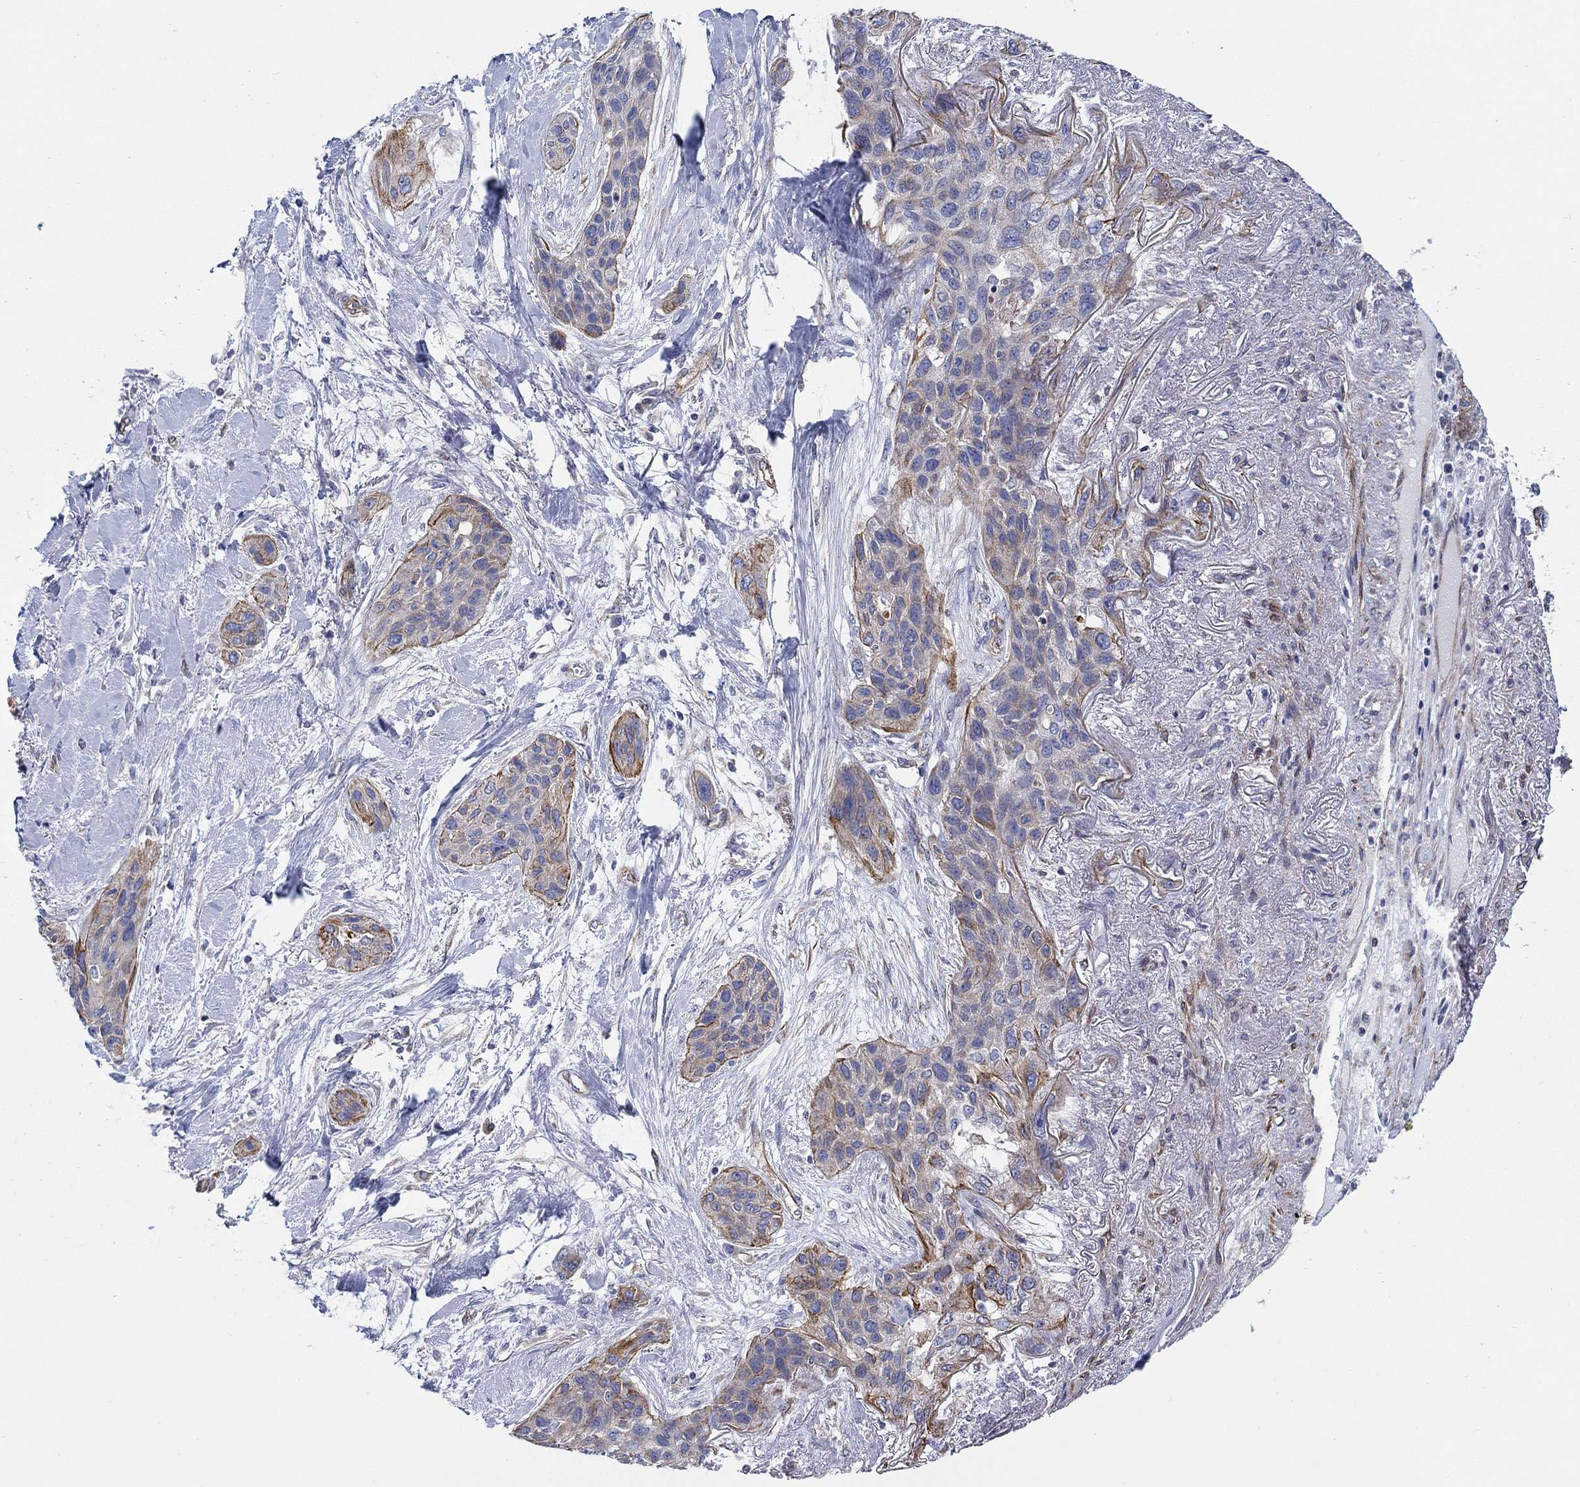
{"staining": {"intensity": "strong", "quantity": "<25%", "location": "cytoplasmic/membranous"}, "tissue": "lung cancer", "cell_type": "Tumor cells", "image_type": "cancer", "snomed": [{"axis": "morphology", "description": "Squamous cell carcinoma, NOS"}, {"axis": "topography", "description": "Lung"}], "caption": "The immunohistochemical stain highlights strong cytoplasmic/membranous staining in tumor cells of lung cancer tissue.", "gene": "FMN1", "patient": {"sex": "female", "age": 70}}